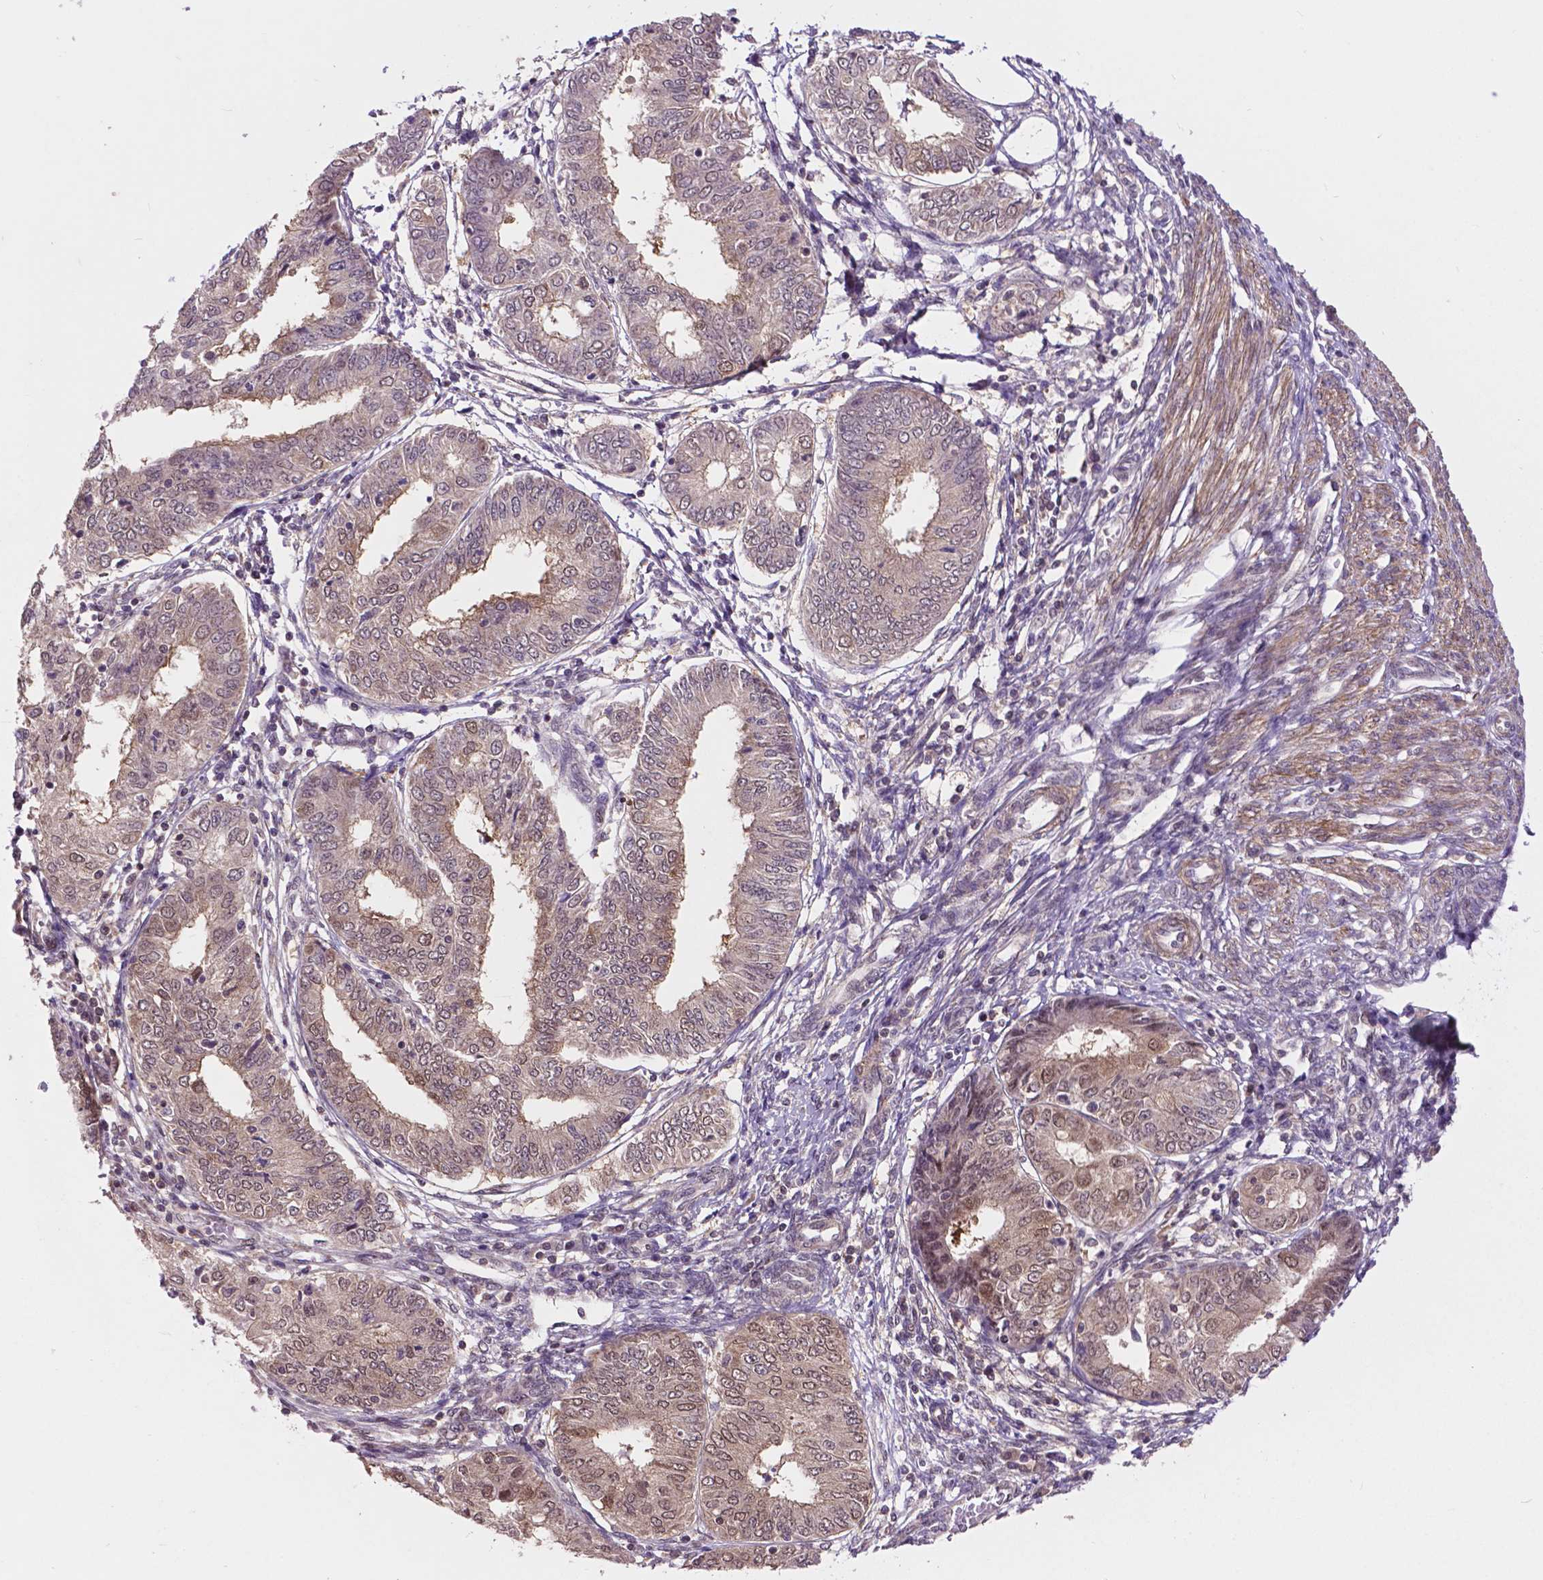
{"staining": {"intensity": "weak", "quantity": "25%-75%", "location": "nuclear"}, "tissue": "endometrial cancer", "cell_type": "Tumor cells", "image_type": "cancer", "snomed": [{"axis": "morphology", "description": "Adenocarcinoma, NOS"}, {"axis": "topography", "description": "Endometrium"}], "caption": "Immunohistochemistry (IHC) micrograph of neoplastic tissue: endometrial cancer stained using immunohistochemistry demonstrates low levels of weak protein expression localized specifically in the nuclear of tumor cells, appearing as a nuclear brown color.", "gene": "OTUB1", "patient": {"sex": "female", "age": 68}}